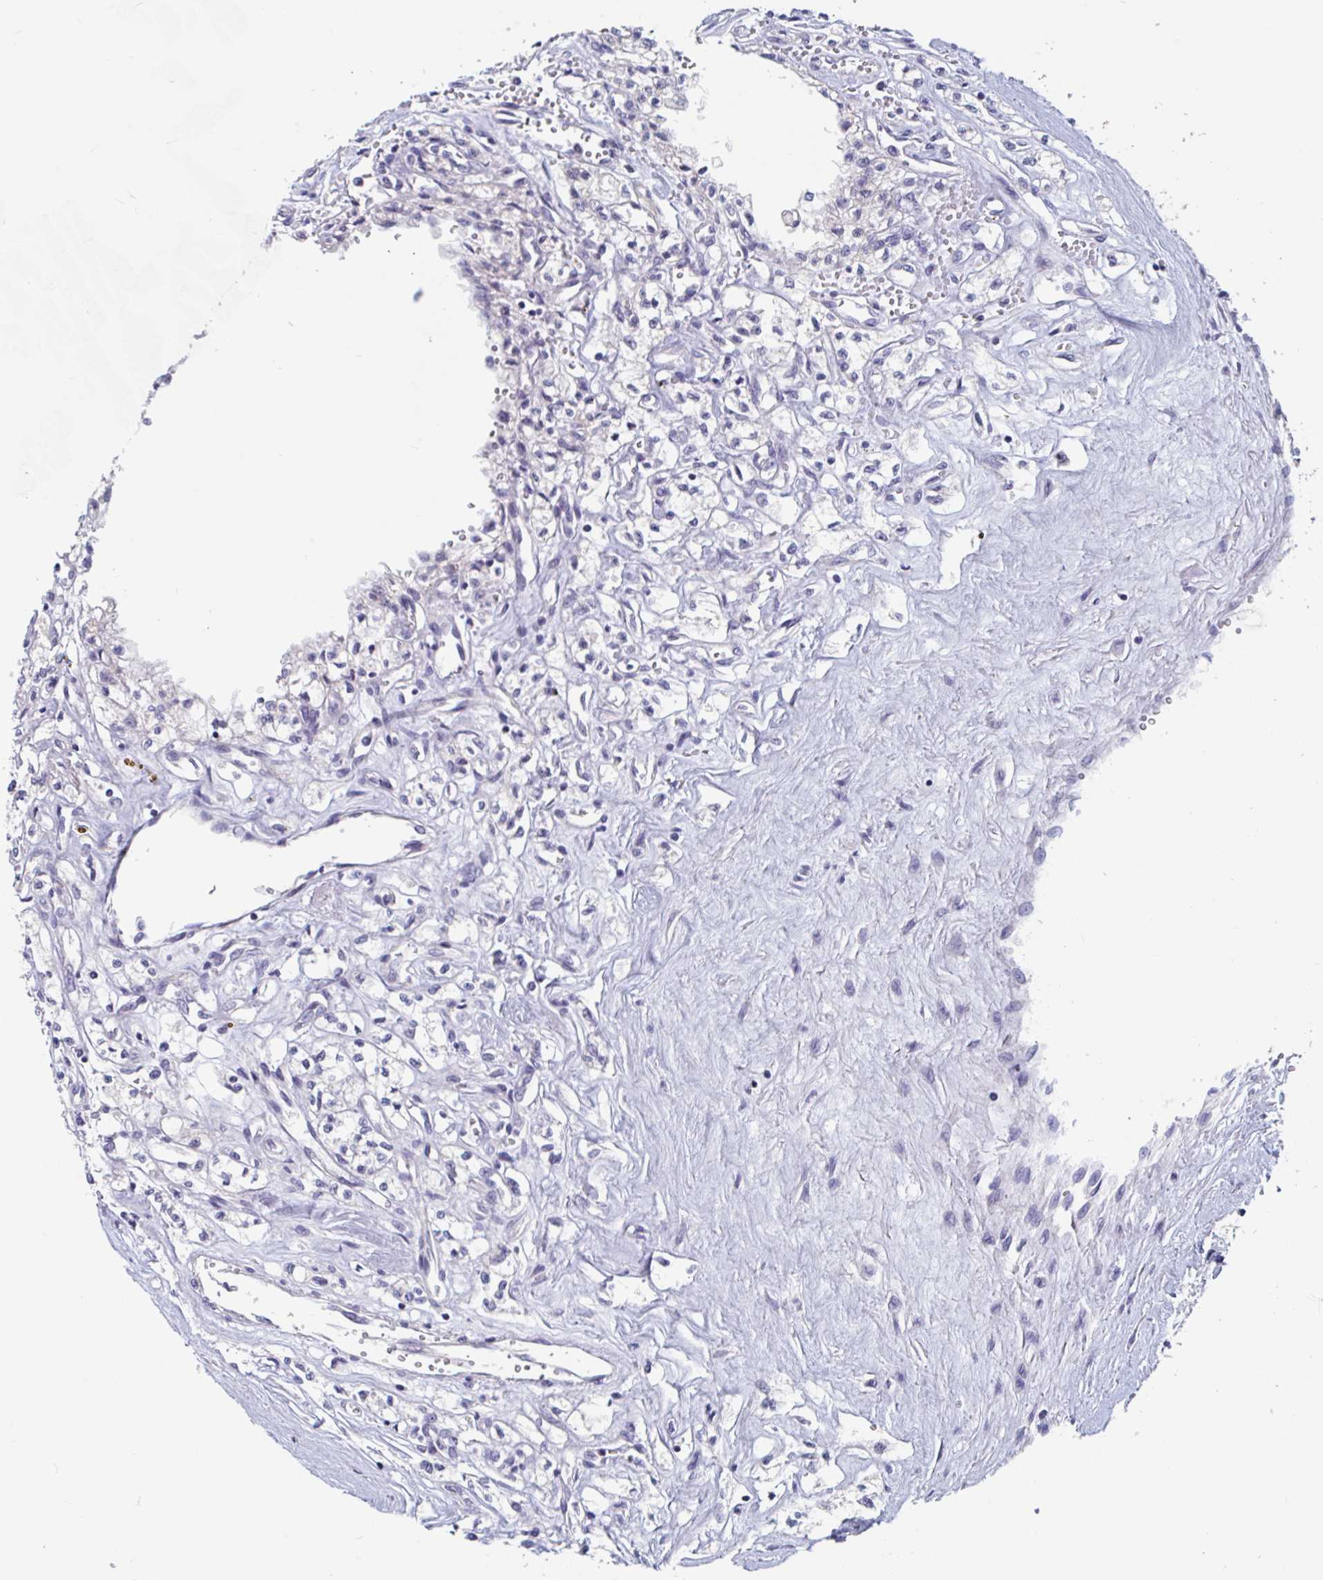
{"staining": {"intensity": "negative", "quantity": "none", "location": "none"}, "tissue": "renal cancer", "cell_type": "Tumor cells", "image_type": "cancer", "snomed": [{"axis": "morphology", "description": "Adenocarcinoma, NOS"}, {"axis": "topography", "description": "Kidney"}], "caption": "There is no significant expression in tumor cells of renal adenocarcinoma. (DAB immunohistochemistry visualized using brightfield microscopy, high magnification).", "gene": "UNKL", "patient": {"sex": "male", "age": 56}}